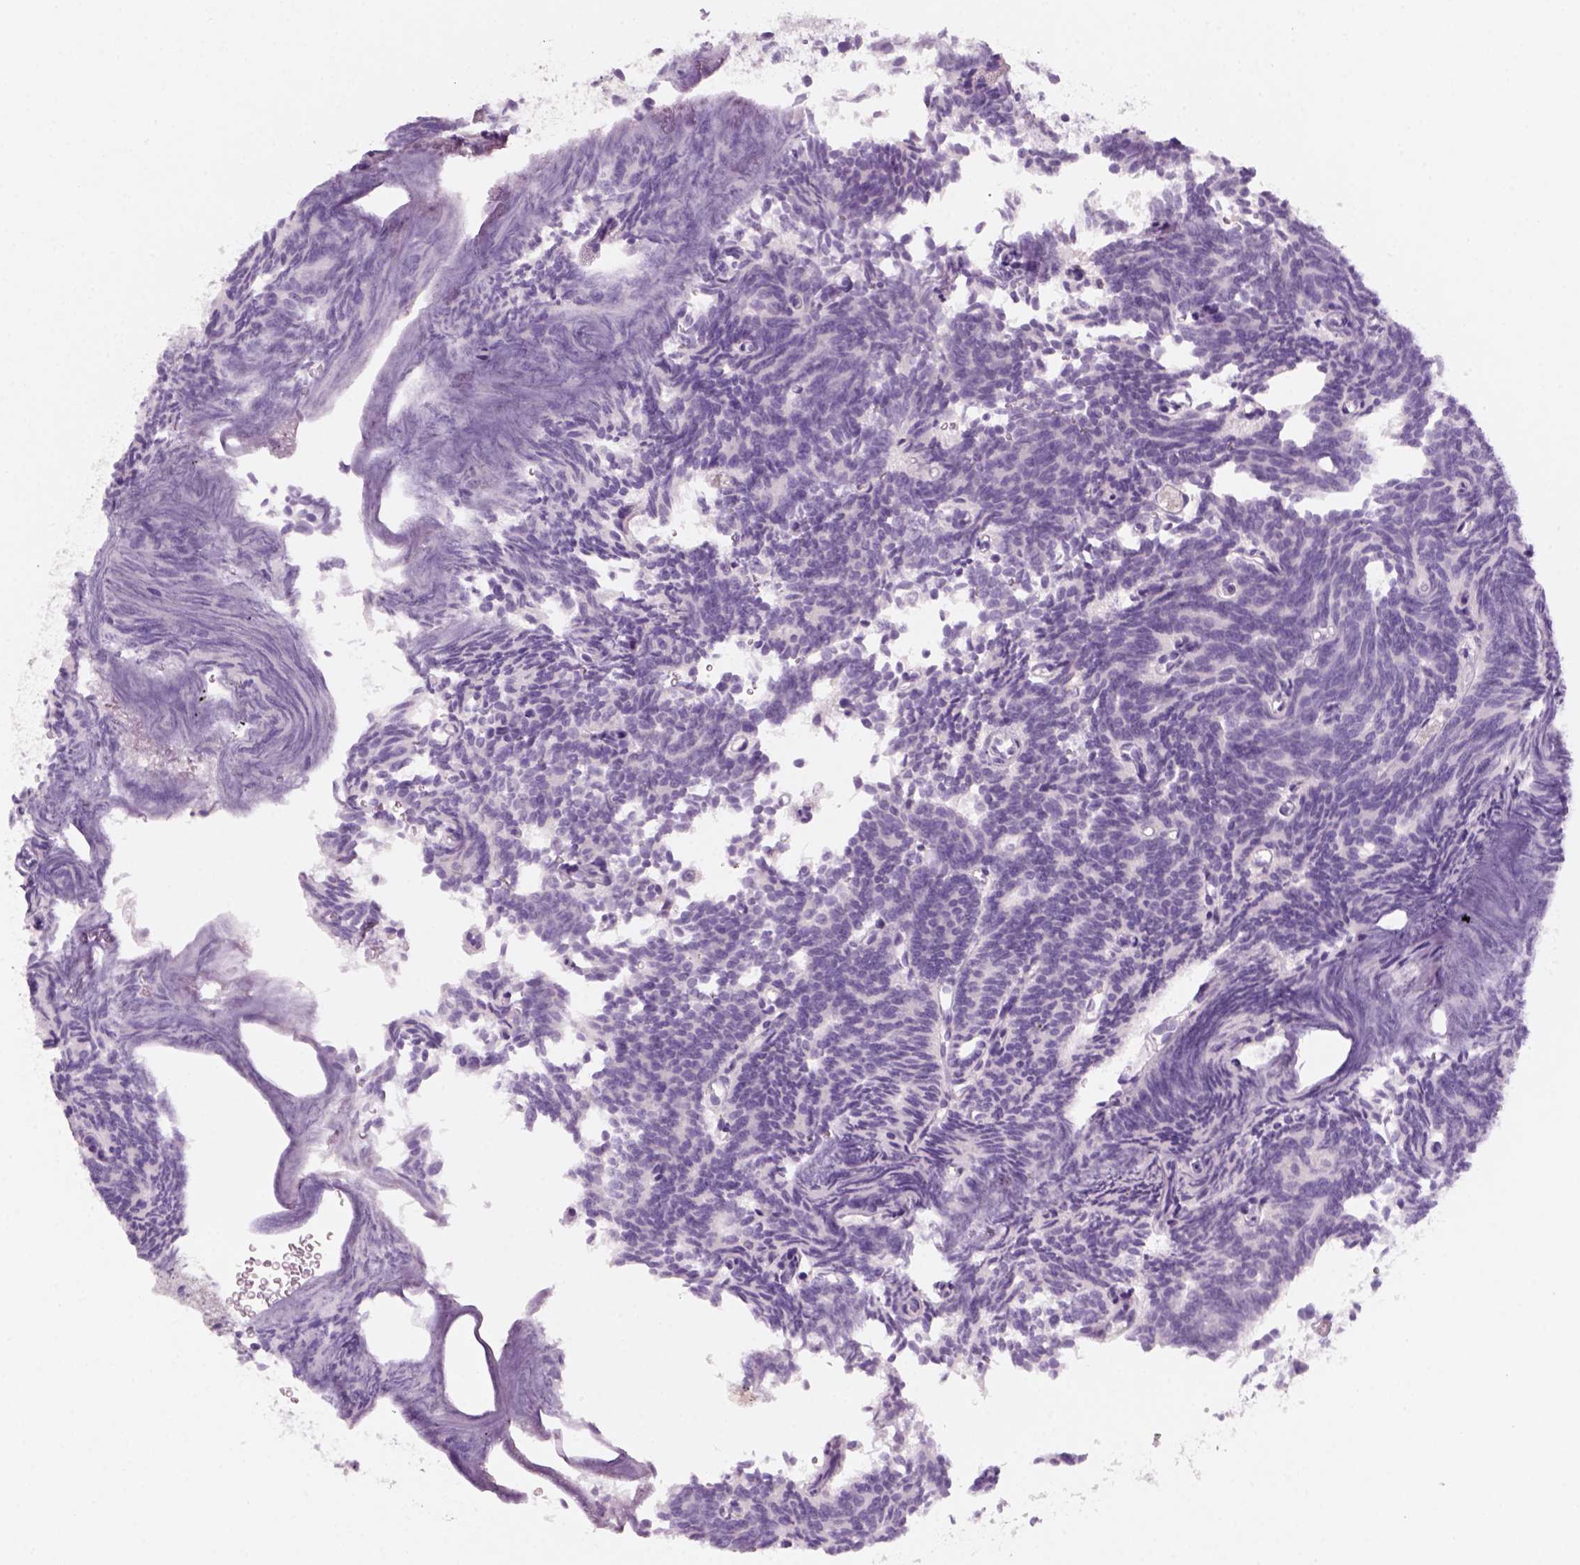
{"staining": {"intensity": "negative", "quantity": "none", "location": "none"}, "tissue": "prostate cancer", "cell_type": "Tumor cells", "image_type": "cancer", "snomed": [{"axis": "morphology", "description": "Adenocarcinoma, High grade"}, {"axis": "topography", "description": "Prostate"}], "caption": "Prostate cancer (high-grade adenocarcinoma) was stained to show a protein in brown. There is no significant positivity in tumor cells. (DAB (3,3'-diaminobenzidine) immunohistochemistry (IHC) visualized using brightfield microscopy, high magnification).", "gene": "KRT25", "patient": {"sex": "male", "age": 53}}